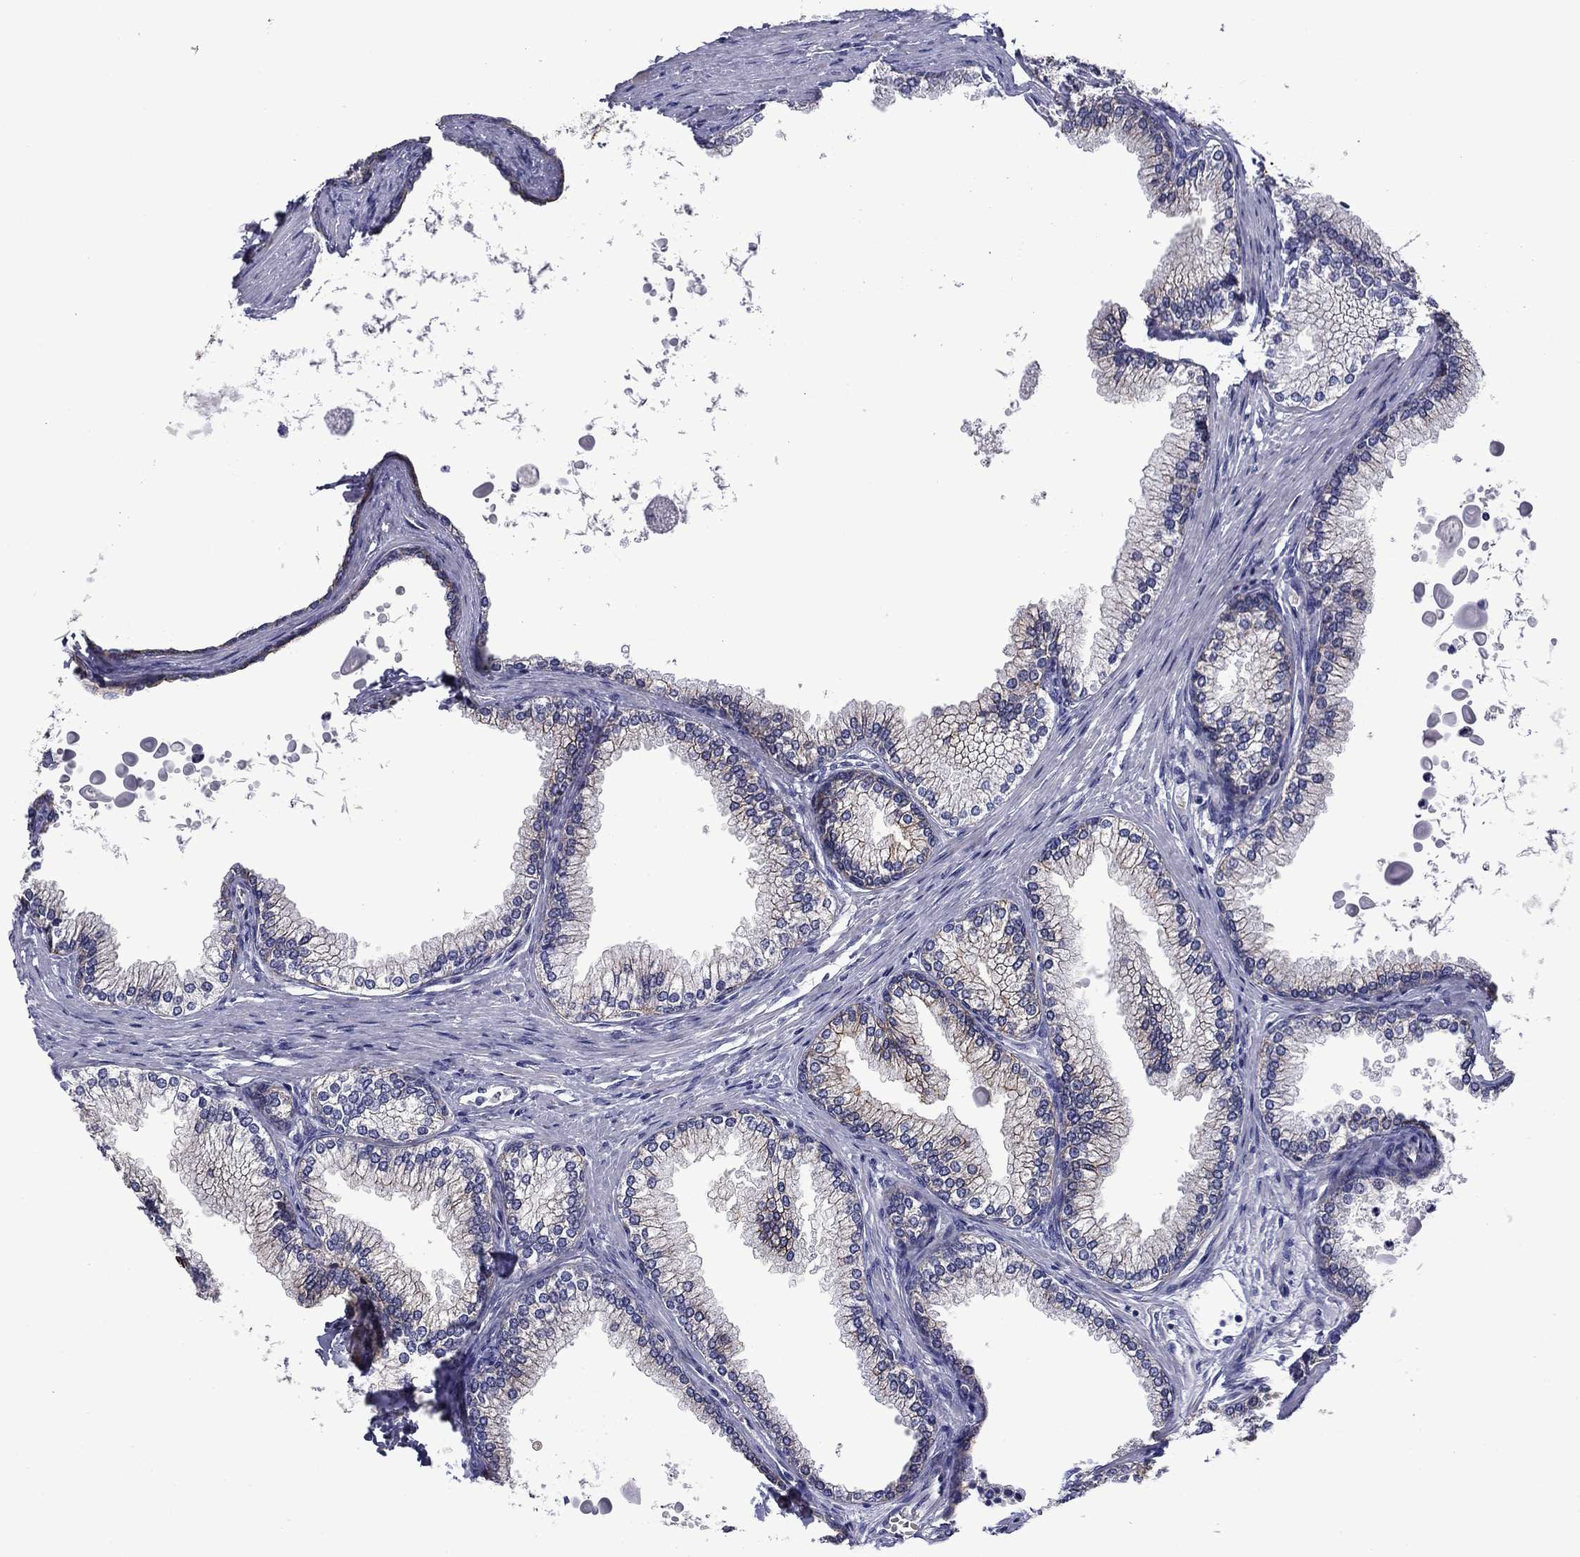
{"staining": {"intensity": "strong", "quantity": "25%-75%", "location": "cytoplasmic/membranous"}, "tissue": "prostate", "cell_type": "Glandular cells", "image_type": "normal", "snomed": [{"axis": "morphology", "description": "Normal tissue, NOS"}, {"axis": "topography", "description": "Prostate"}], "caption": "An image of human prostate stained for a protein shows strong cytoplasmic/membranous brown staining in glandular cells.", "gene": "LMO7", "patient": {"sex": "male", "age": 72}}